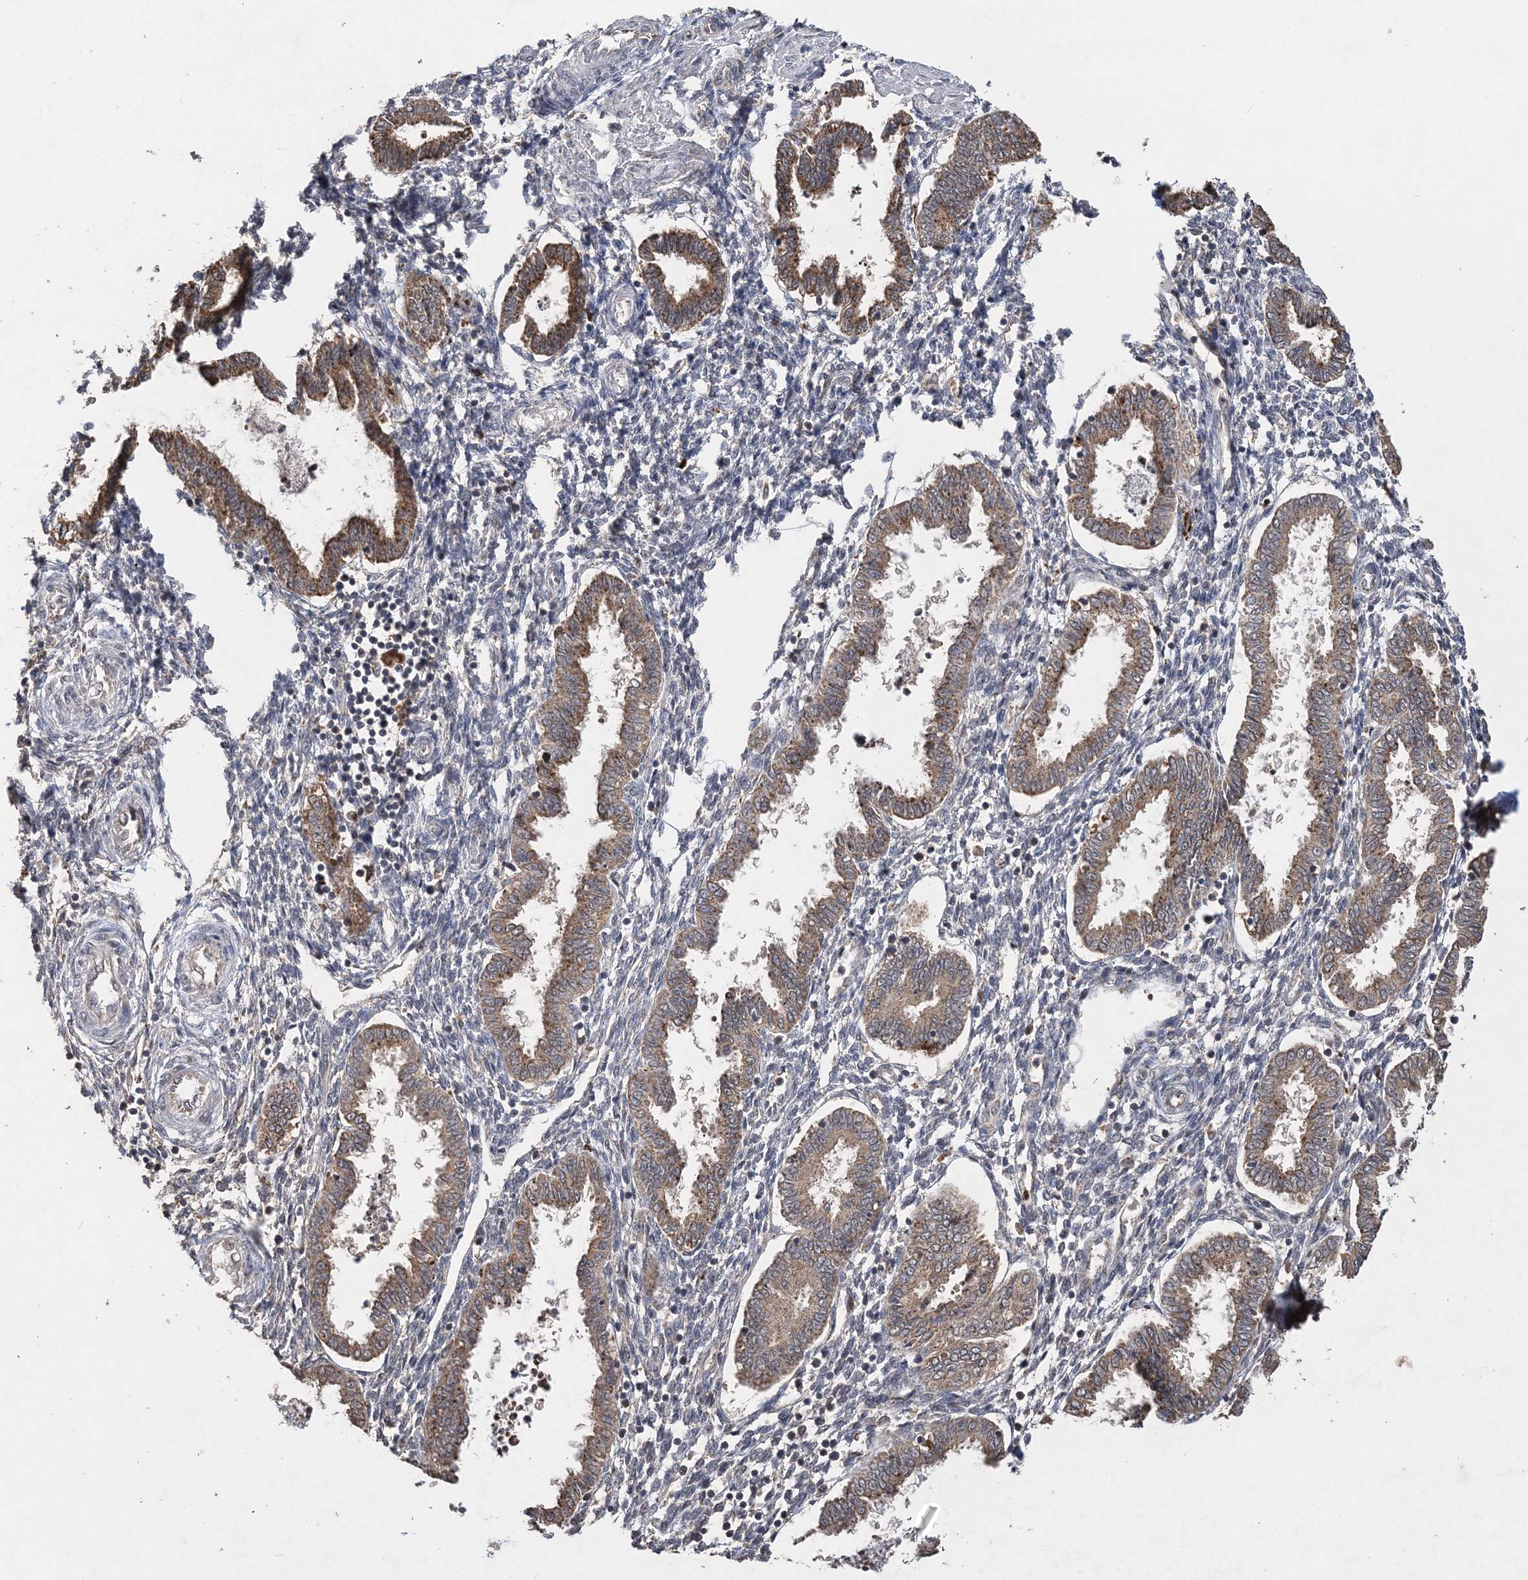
{"staining": {"intensity": "weak", "quantity": "<25%", "location": "cytoplasmic/membranous"}, "tissue": "endometrium", "cell_type": "Cells in endometrial stroma", "image_type": "normal", "snomed": [{"axis": "morphology", "description": "Normal tissue, NOS"}, {"axis": "topography", "description": "Endometrium"}], "caption": "This is a image of IHC staining of unremarkable endometrium, which shows no positivity in cells in endometrial stroma. The staining was performed using DAB to visualize the protein expression in brown, while the nuclei were stained in blue with hematoxylin (Magnification: 20x).", "gene": "RAB14", "patient": {"sex": "female", "age": 33}}